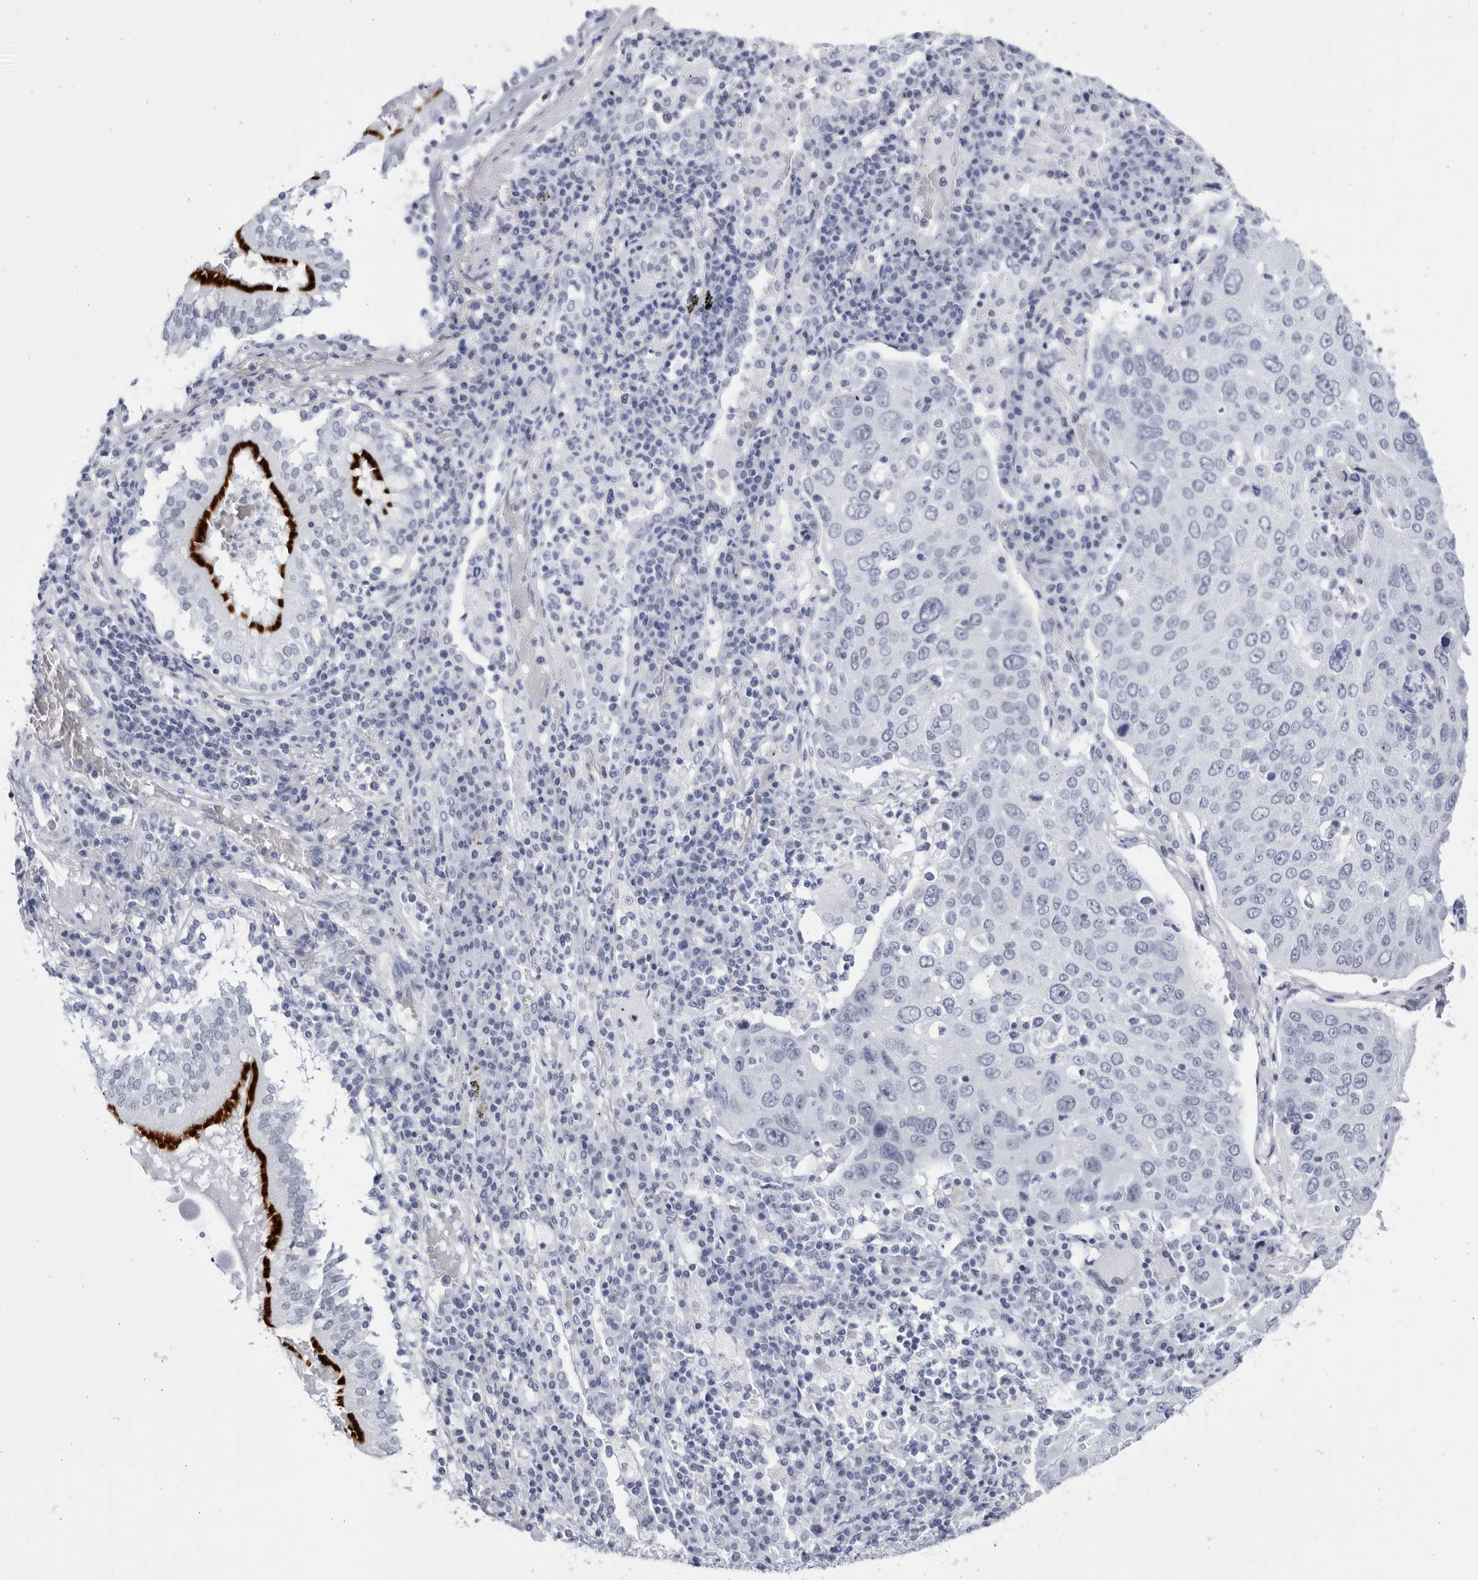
{"staining": {"intensity": "negative", "quantity": "none", "location": "none"}, "tissue": "lung cancer", "cell_type": "Tumor cells", "image_type": "cancer", "snomed": [{"axis": "morphology", "description": "Squamous cell carcinoma, NOS"}, {"axis": "topography", "description": "Lung"}], "caption": "An immunohistochemistry micrograph of lung squamous cell carcinoma is shown. There is no staining in tumor cells of lung squamous cell carcinoma. (Immunohistochemistry (ihc), brightfield microscopy, high magnification).", "gene": "CCDC181", "patient": {"sex": "male", "age": 65}}